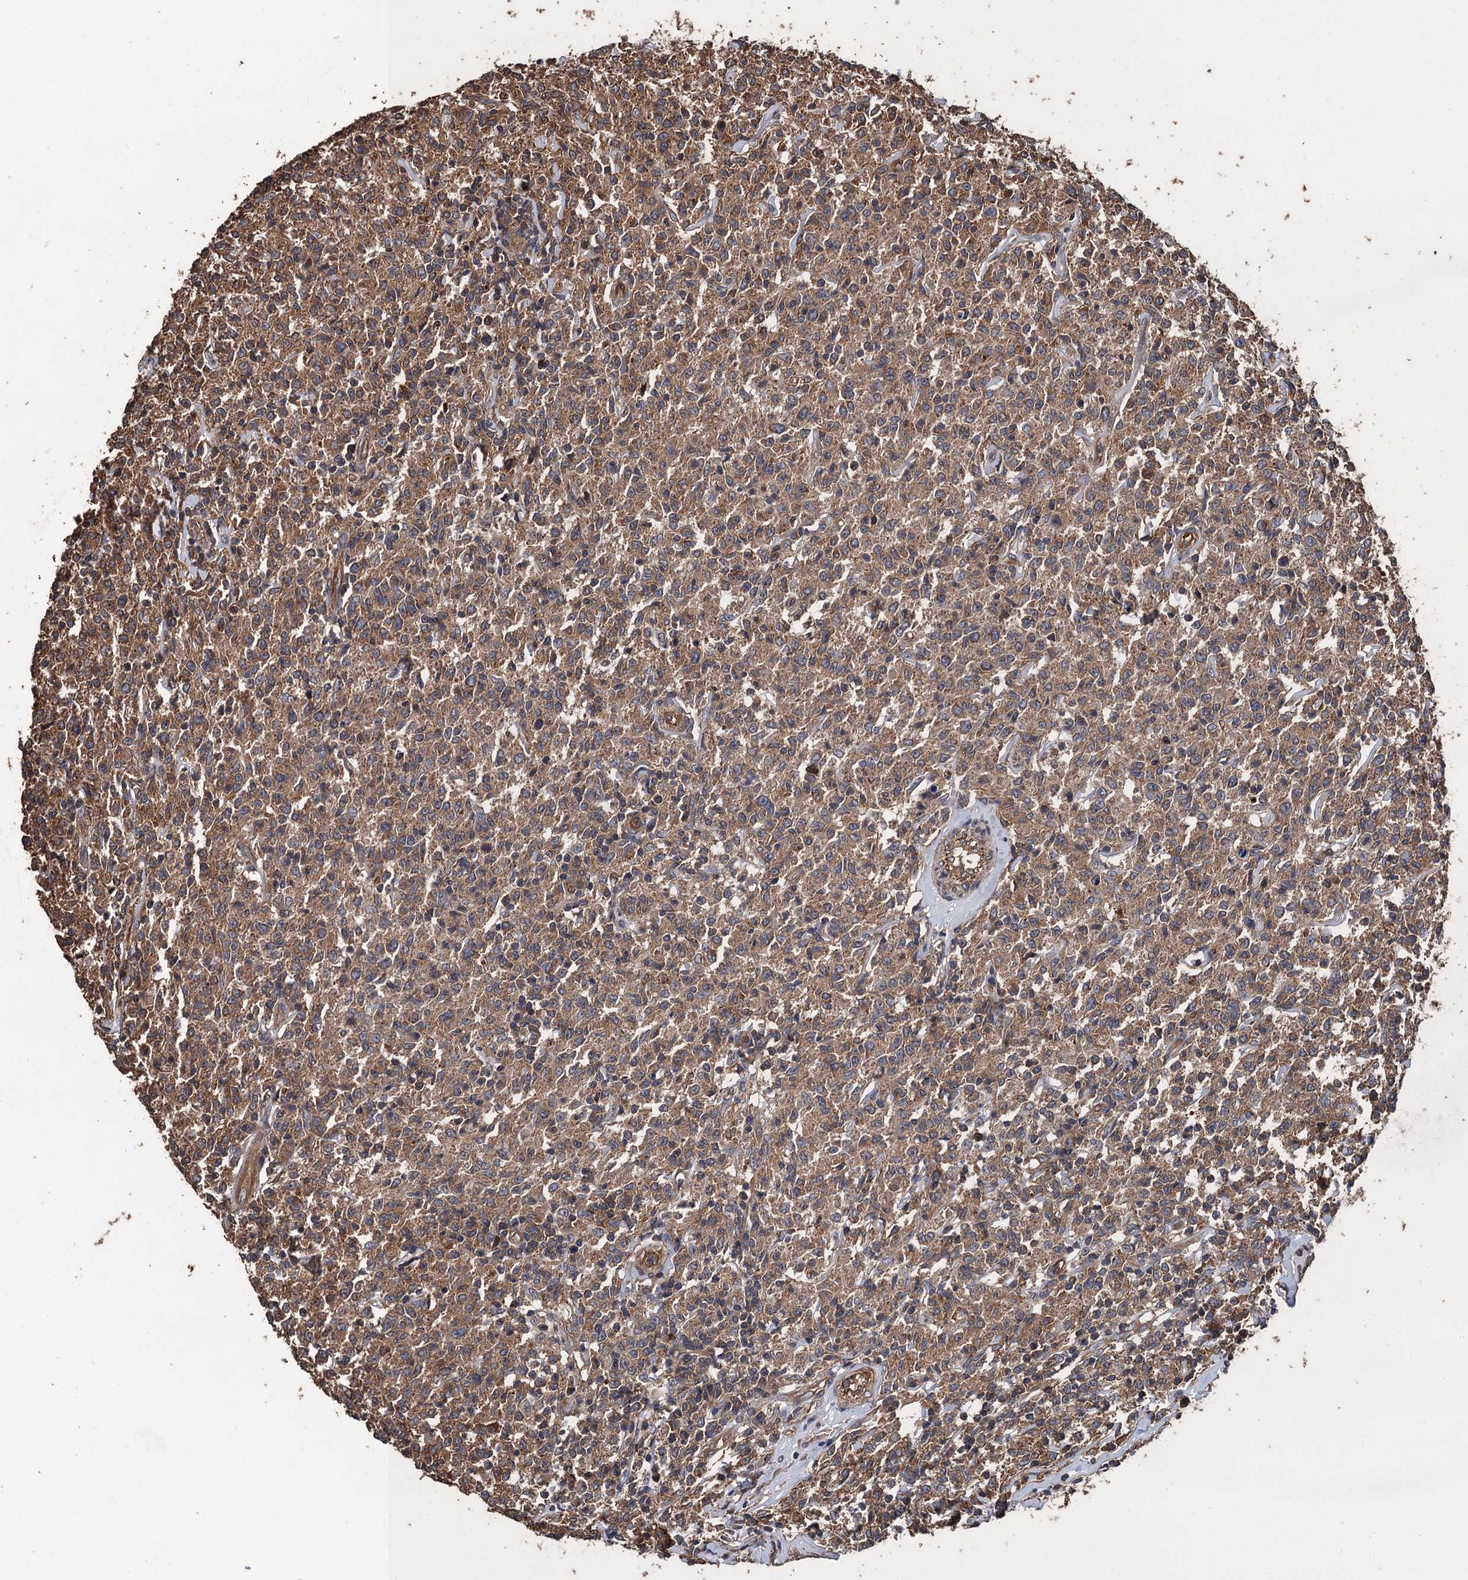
{"staining": {"intensity": "moderate", "quantity": ">75%", "location": "cytoplasmic/membranous"}, "tissue": "lymphoma", "cell_type": "Tumor cells", "image_type": "cancer", "snomed": [{"axis": "morphology", "description": "Malignant lymphoma, non-Hodgkin's type, Low grade"}, {"axis": "topography", "description": "Small intestine"}], "caption": "Tumor cells demonstrate moderate cytoplasmic/membranous expression in about >75% of cells in malignant lymphoma, non-Hodgkin's type (low-grade).", "gene": "PPP4R1", "patient": {"sex": "female", "age": 59}}